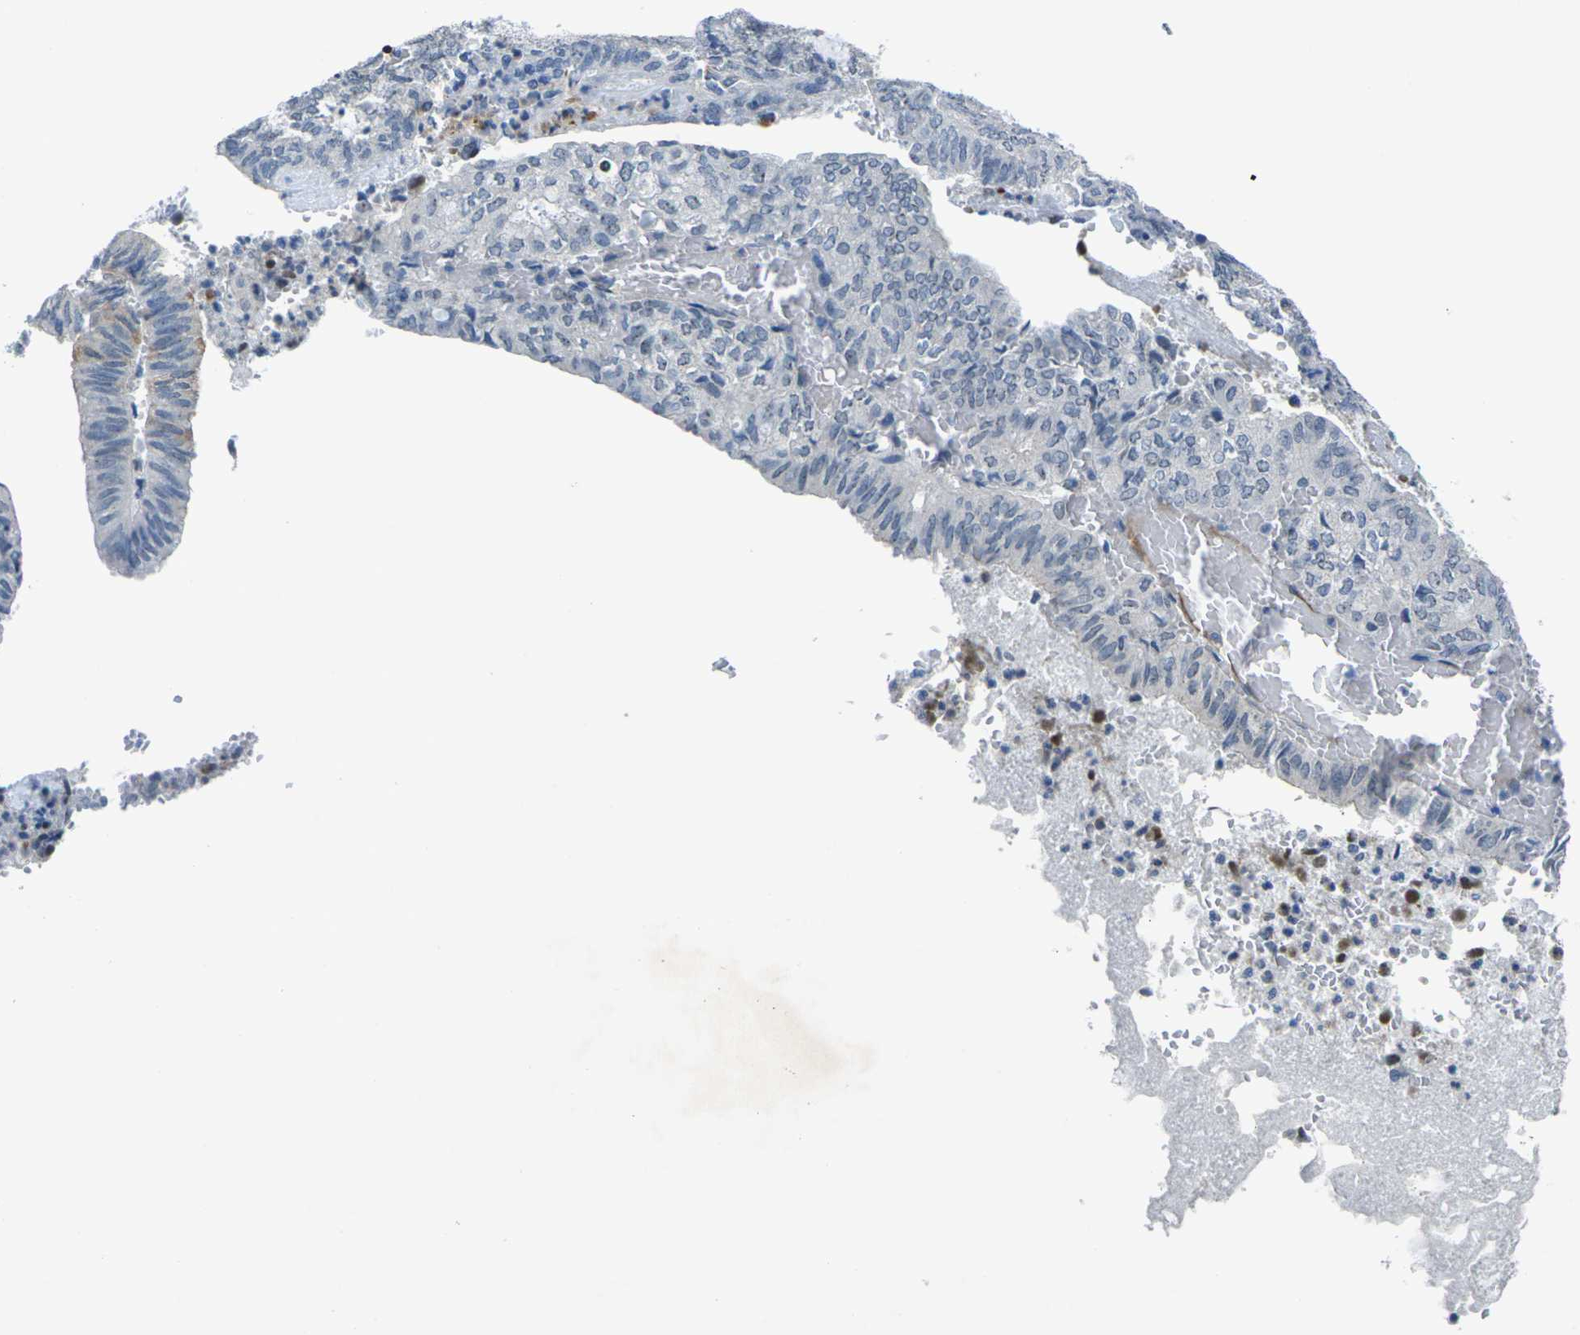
{"staining": {"intensity": "negative", "quantity": "none", "location": "none"}, "tissue": "endometrial cancer", "cell_type": "Tumor cells", "image_type": "cancer", "snomed": [{"axis": "morphology", "description": "Adenocarcinoma, NOS"}, {"axis": "topography", "description": "Uterus"}], "caption": "Immunohistochemical staining of endometrial adenocarcinoma demonstrates no significant positivity in tumor cells.", "gene": "HSPA12B", "patient": {"sex": "female", "age": 60}}